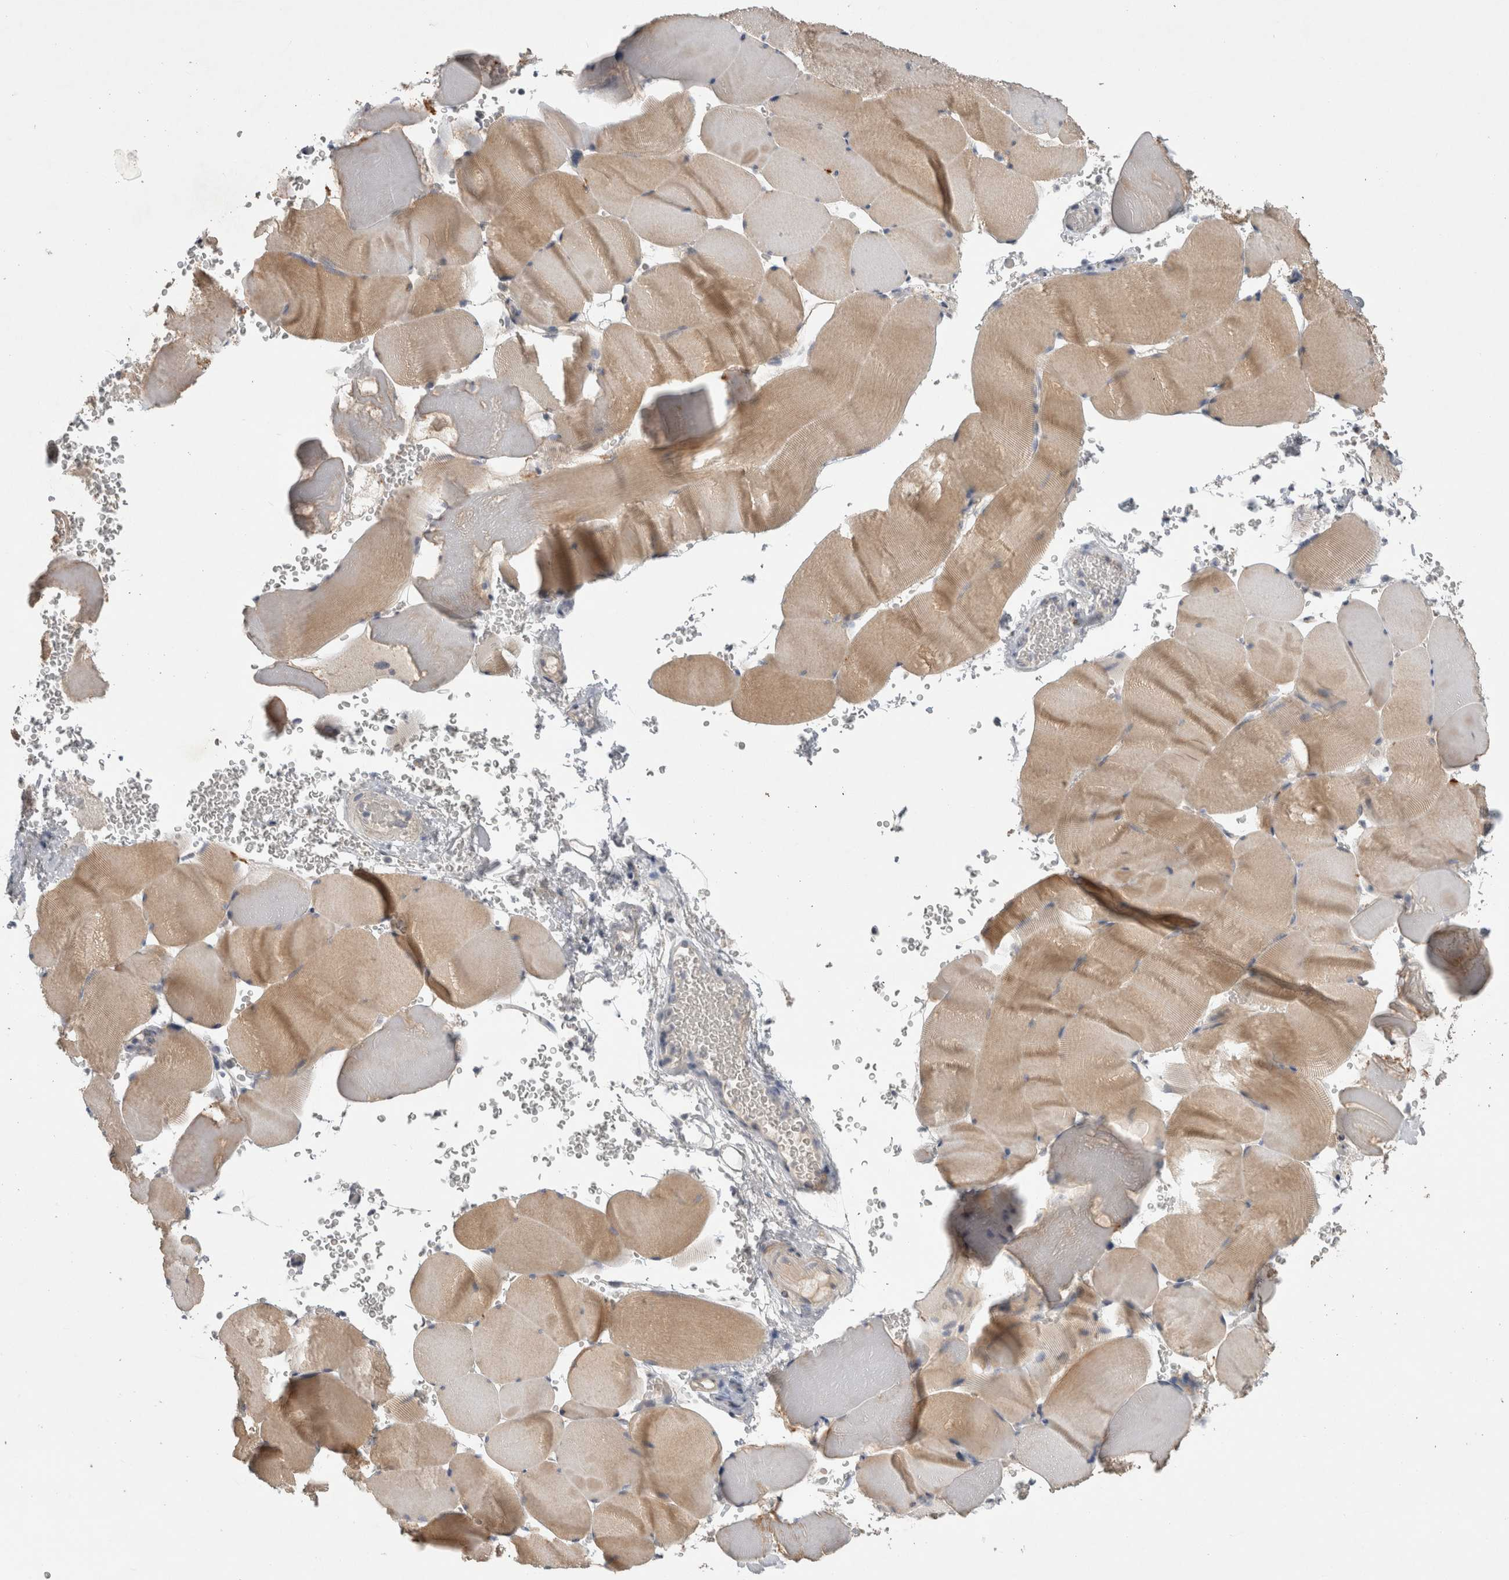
{"staining": {"intensity": "weak", "quantity": ">75%", "location": "cytoplasmic/membranous"}, "tissue": "skeletal muscle", "cell_type": "Myocytes", "image_type": "normal", "snomed": [{"axis": "morphology", "description": "Normal tissue, NOS"}, {"axis": "topography", "description": "Skeletal muscle"}], "caption": "IHC staining of unremarkable skeletal muscle, which shows low levels of weak cytoplasmic/membranous staining in about >75% of myocytes indicating weak cytoplasmic/membranous protein staining. The staining was performed using DAB (brown) for protein detection and nuclei were counterstained in hematoxylin (blue).", "gene": "CERS3", "patient": {"sex": "male", "age": 62}}